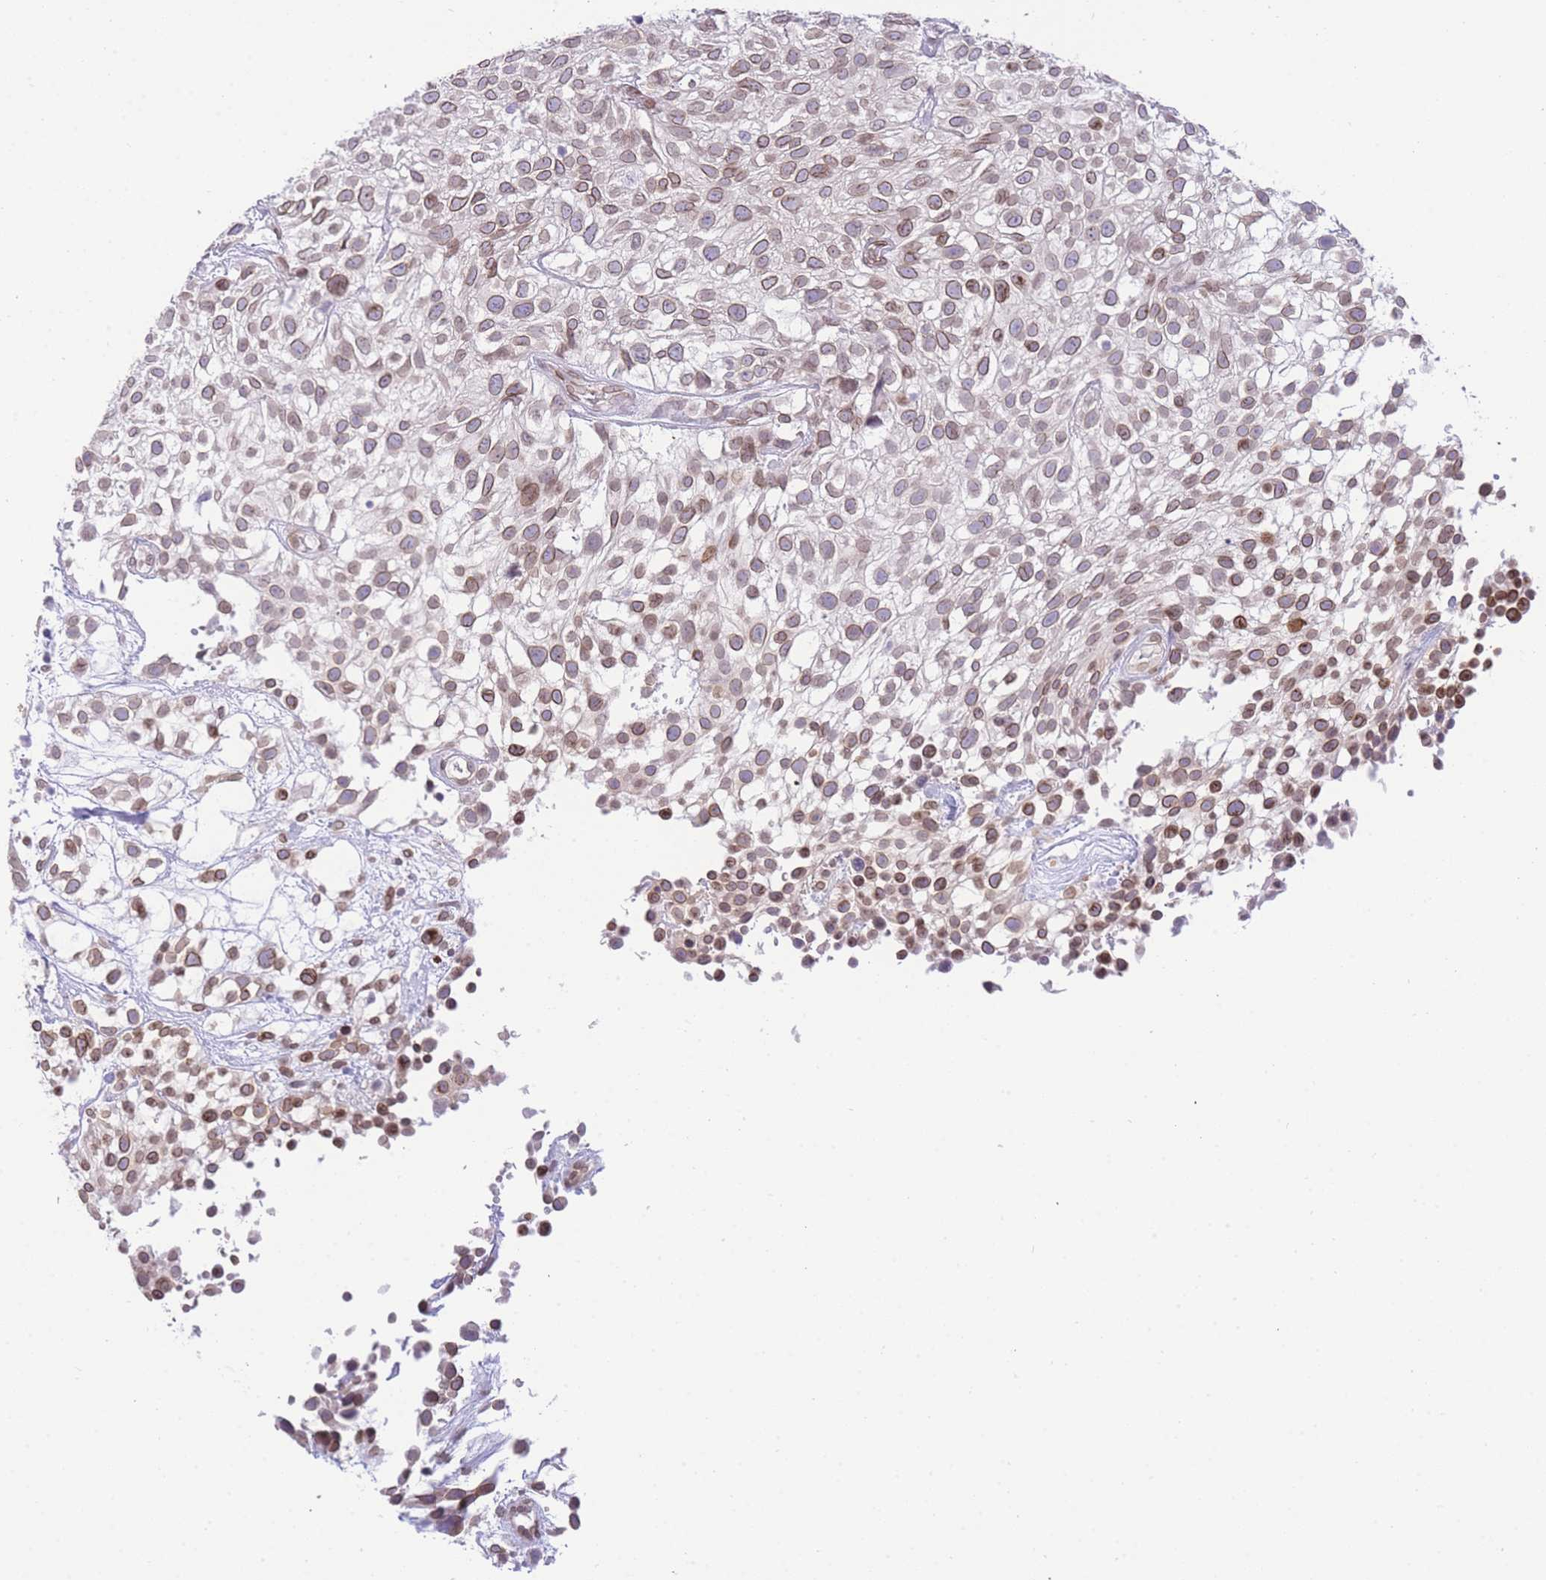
{"staining": {"intensity": "moderate", "quantity": ">75%", "location": "cytoplasmic/membranous,nuclear"}, "tissue": "urothelial cancer", "cell_type": "Tumor cells", "image_type": "cancer", "snomed": [{"axis": "morphology", "description": "Urothelial carcinoma, High grade"}, {"axis": "topography", "description": "Urinary bladder"}], "caption": "Immunohistochemical staining of human urothelial carcinoma (high-grade) reveals medium levels of moderate cytoplasmic/membranous and nuclear protein expression in approximately >75% of tumor cells.", "gene": "OR10AD1", "patient": {"sex": "male", "age": 56}}